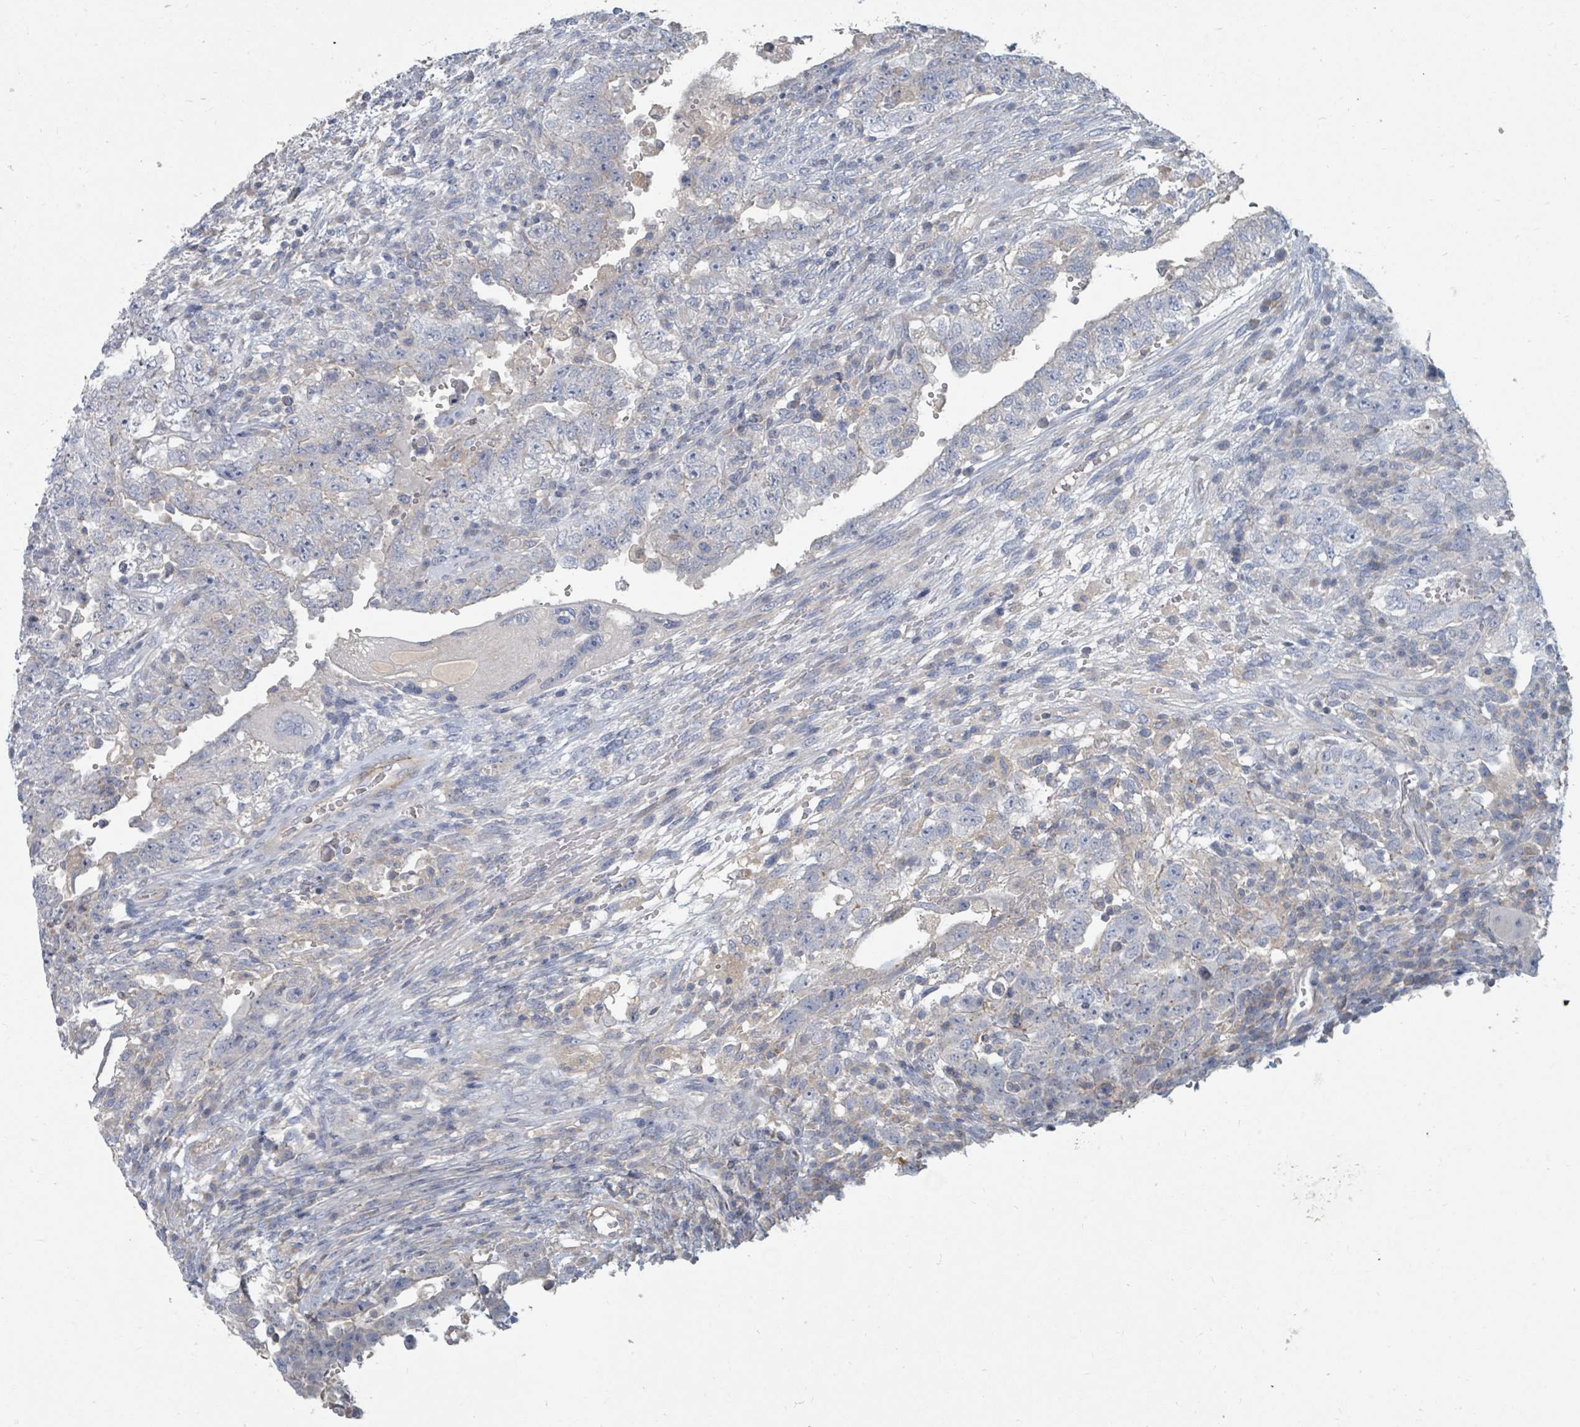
{"staining": {"intensity": "negative", "quantity": "none", "location": "none"}, "tissue": "testis cancer", "cell_type": "Tumor cells", "image_type": "cancer", "snomed": [{"axis": "morphology", "description": "Carcinoma, Embryonal, NOS"}, {"axis": "topography", "description": "Testis"}], "caption": "Immunohistochemical staining of embryonal carcinoma (testis) displays no significant expression in tumor cells.", "gene": "ARGFX", "patient": {"sex": "male", "age": 26}}